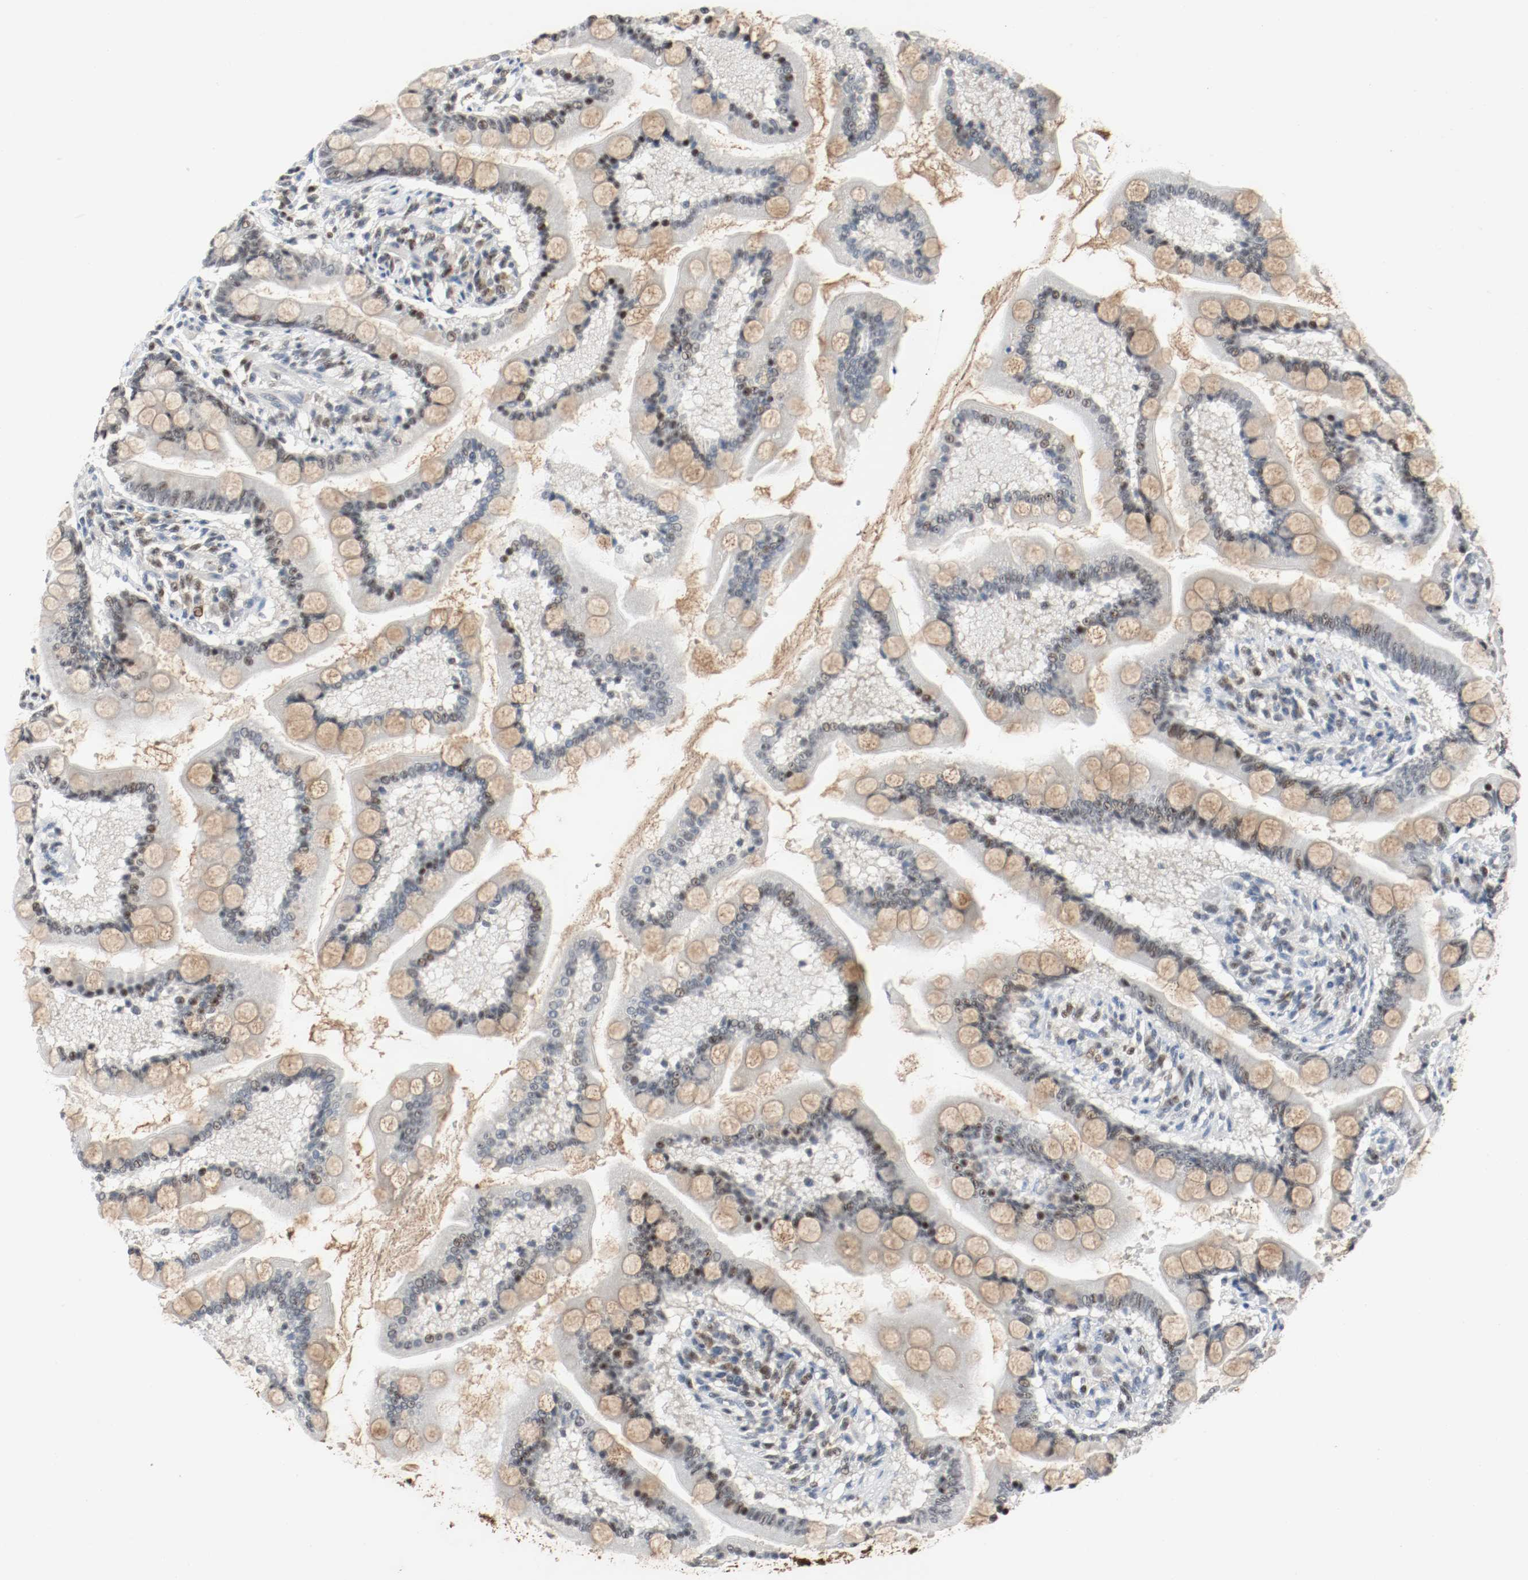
{"staining": {"intensity": "weak", "quantity": "<25%", "location": "cytoplasmic/membranous,nuclear"}, "tissue": "small intestine", "cell_type": "Glandular cells", "image_type": "normal", "snomed": [{"axis": "morphology", "description": "Normal tissue, NOS"}, {"axis": "topography", "description": "Small intestine"}], "caption": "High magnification brightfield microscopy of unremarkable small intestine stained with DAB (3,3'-diaminobenzidine) (brown) and counterstained with hematoxylin (blue): glandular cells show no significant staining. The staining is performed using DAB brown chromogen with nuclei counter-stained in using hematoxylin.", "gene": "ASH1L", "patient": {"sex": "male", "age": 41}}